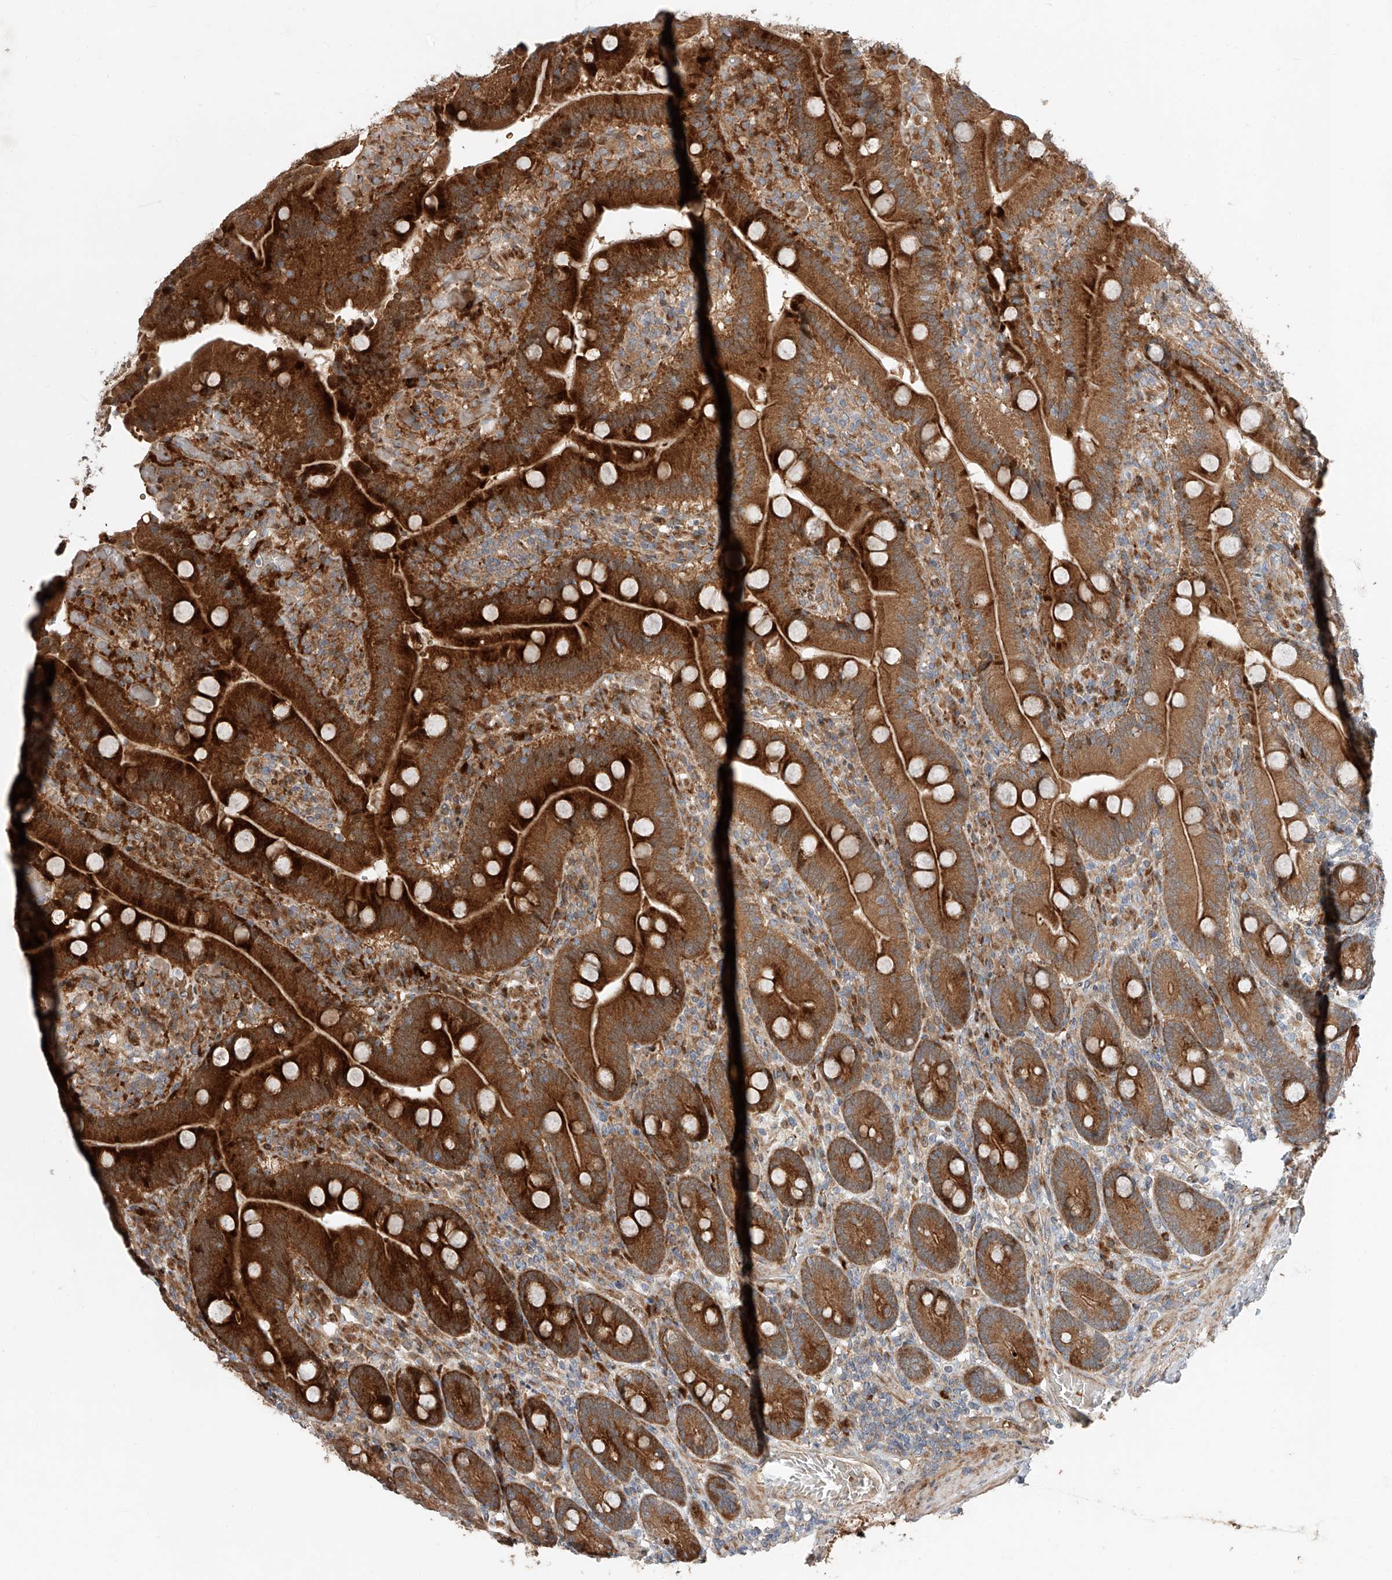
{"staining": {"intensity": "strong", "quantity": ">75%", "location": "cytoplasmic/membranous"}, "tissue": "duodenum", "cell_type": "Glandular cells", "image_type": "normal", "snomed": [{"axis": "morphology", "description": "Normal tissue, NOS"}, {"axis": "topography", "description": "Duodenum"}], "caption": "Protein positivity by IHC reveals strong cytoplasmic/membranous positivity in approximately >75% of glandular cells in normal duodenum.", "gene": "USF3", "patient": {"sex": "female", "age": 62}}